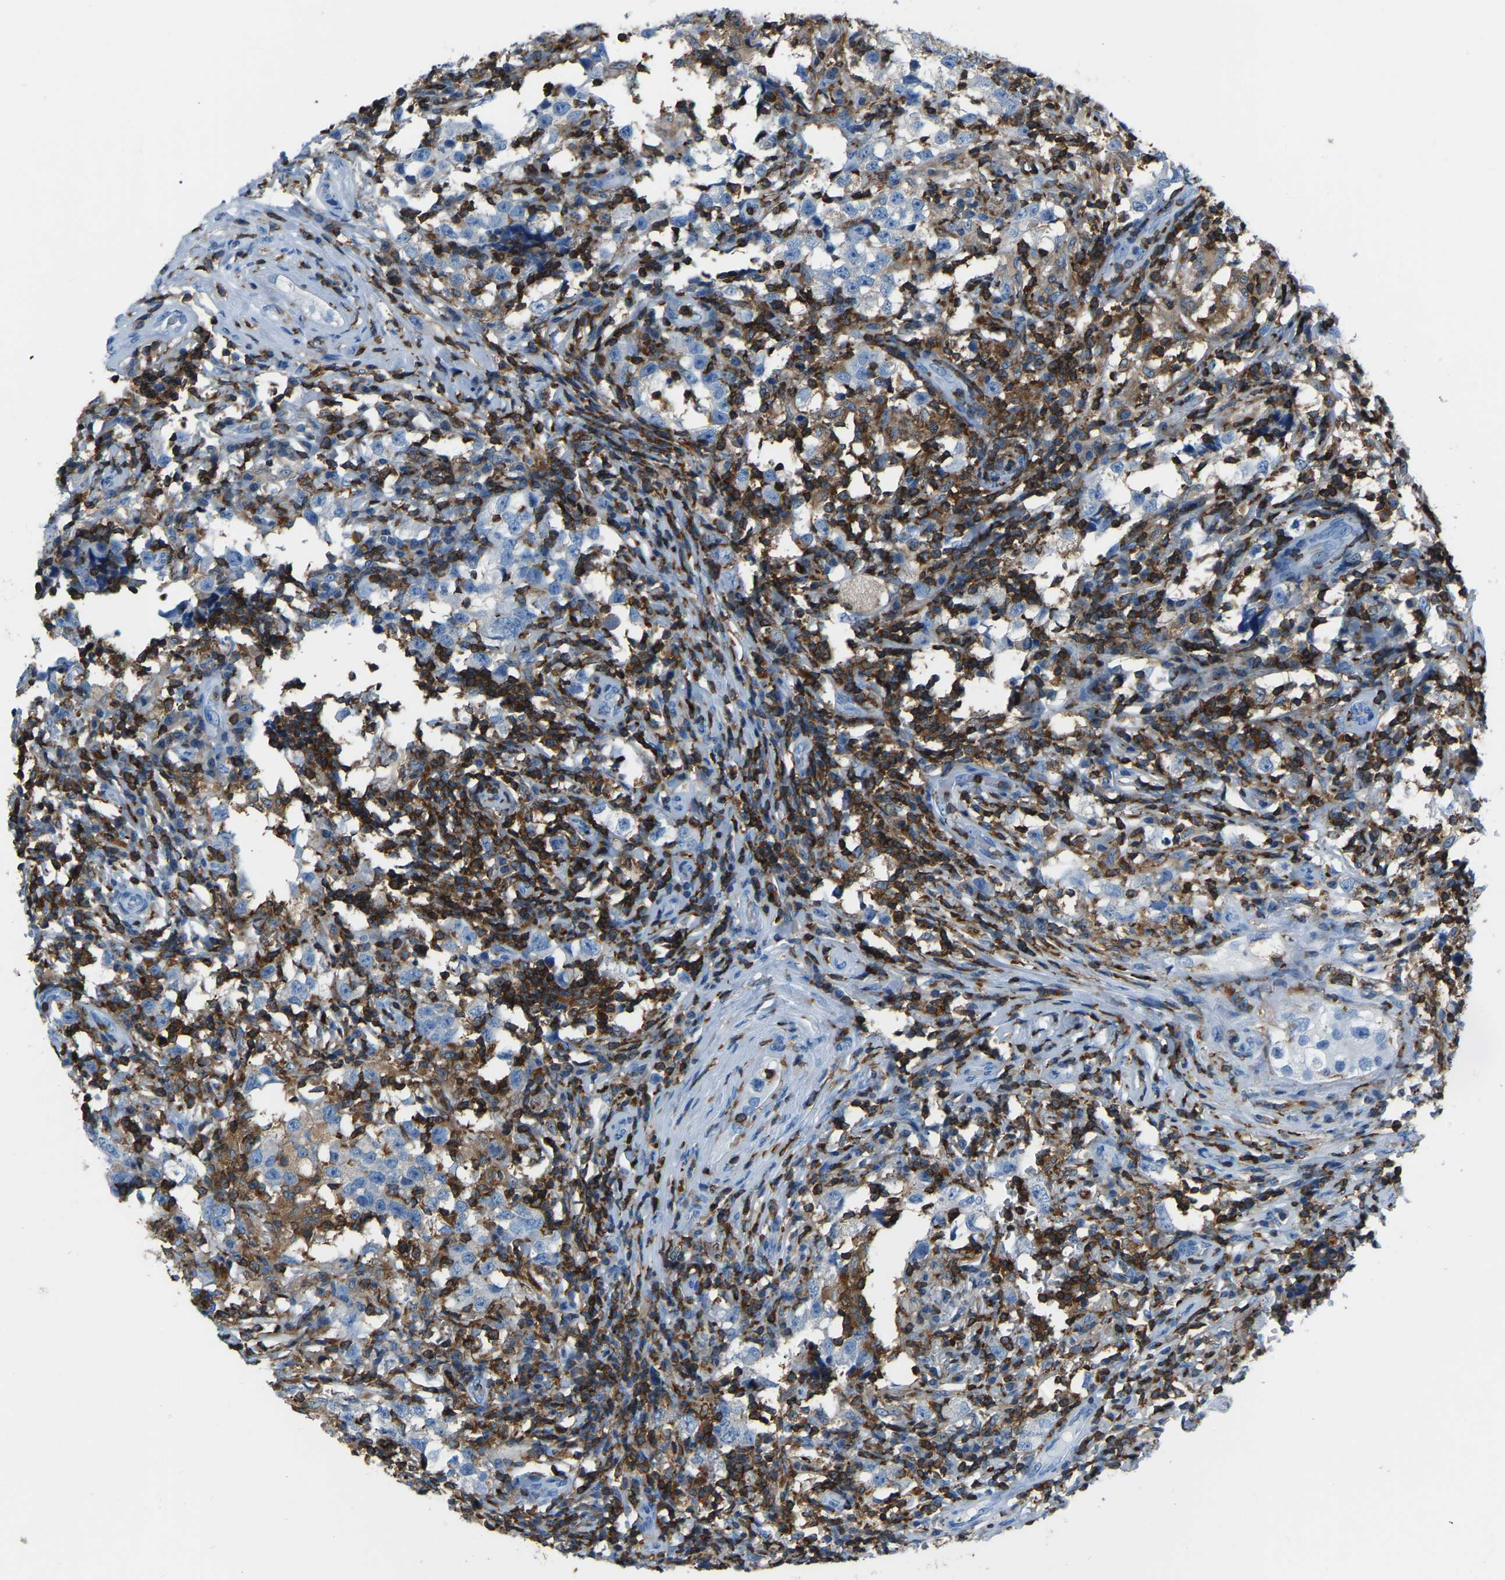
{"staining": {"intensity": "negative", "quantity": "none", "location": "none"}, "tissue": "testis cancer", "cell_type": "Tumor cells", "image_type": "cancer", "snomed": [{"axis": "morphology", "description": "Carcinoma, Embryonal, NOS"}, {"axis": "topography", "description": "Testis"}], "caption": "Immunohistochemistry (IHC) photomicrograph of neoplastic tissue: human testis cancer (embryonal carcinoma) stained with DAB displays no significant protein expression in tumor cells.", "gene": "ARHGAP45", "patient": {"sex": "male", "age": 21}}